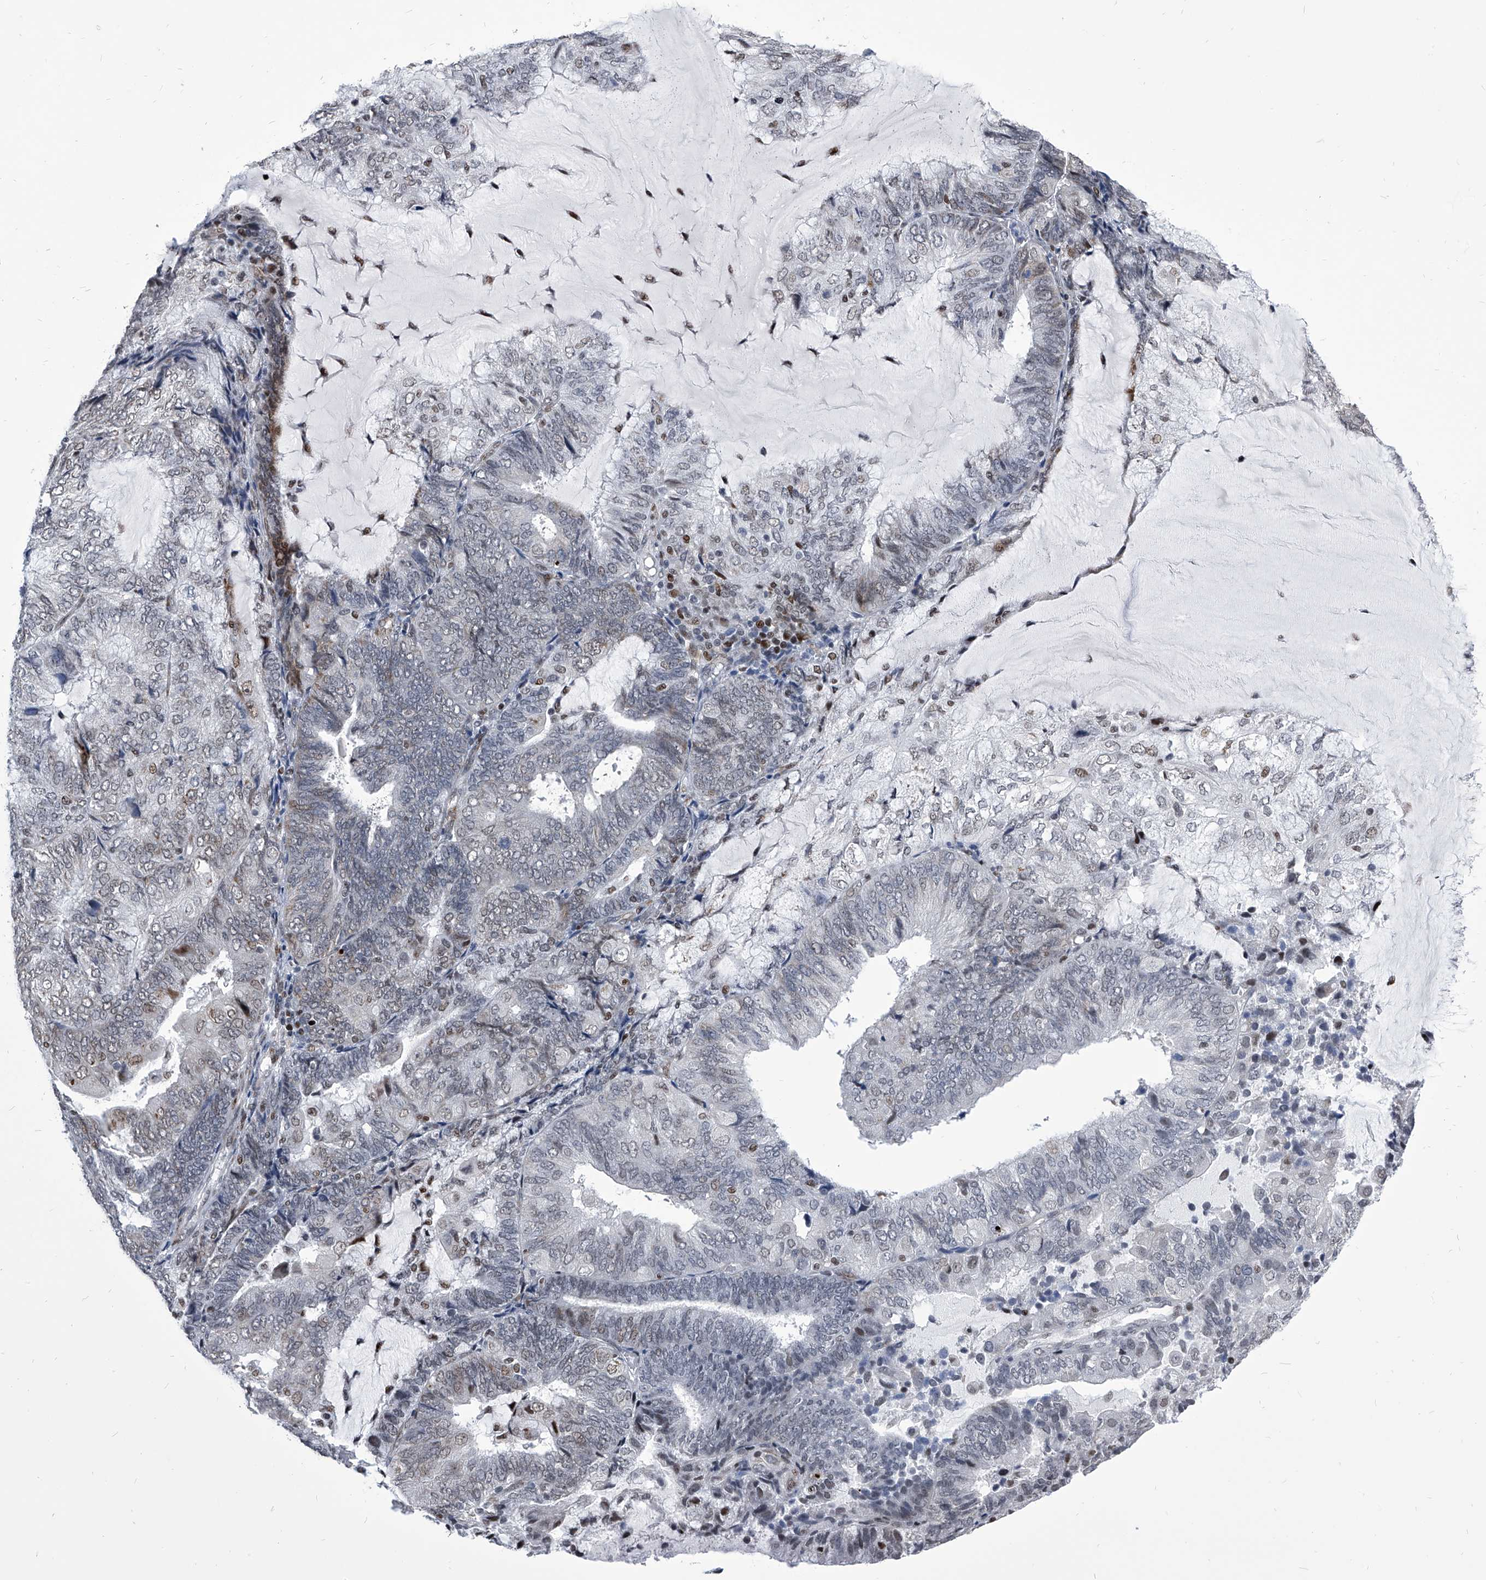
{"staining": {"intensity": "moderate", "quantity": "<25%", "location": "nuclear"}, "tissue": "endometrial cancer", "cell_type": "Tumor cells", "image_type": "cancer", "snomed": [{"axis": "morphology", "description": "Adenocarcinoma, NOS"}, {"axis": "topography", "description": "Endometrium"}], "caption": "Endometrial adenocarcinoma stained for a protein exhibits moderate nuclear positivity in tumor cells.", "gene": "CMTR1", "patient": {"sex": "female", "age": 81}}